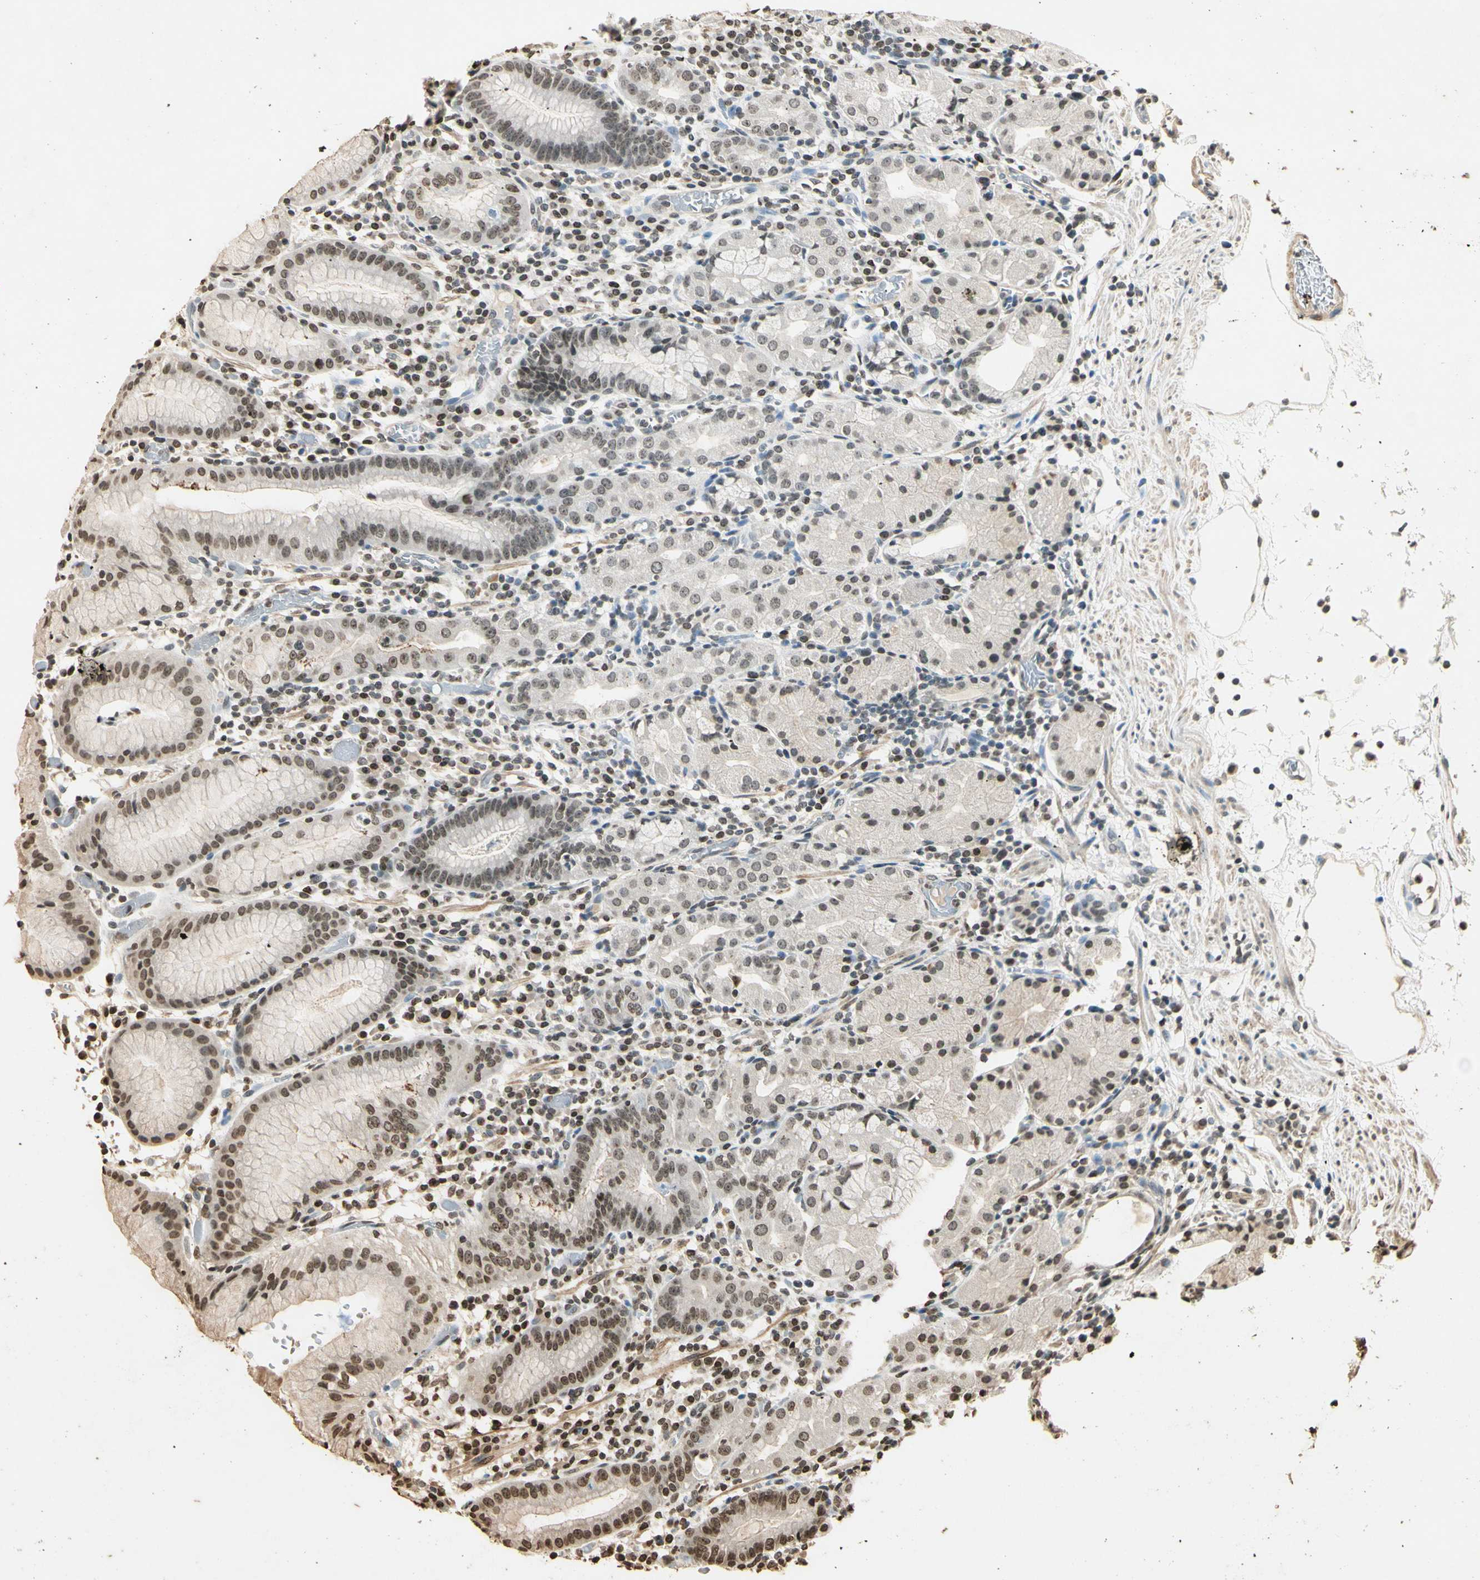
{"staining": {"intensity": "weak", "quantity": "25%-75%", "location": "nuclear"}, "tissue": "stomach", "cell_type": "Glandular cells", "image_type": "normal", "snomed": [{"axis": "morphology", "description": "Normal tissue, NOS"}, {"axis": "topography", "description": "Stomach"}, {"axis": "topography", "description": "Stomach, lower"}], "caption": "DAB immunohistochemical staining of unremarkable human stomach shows weak nuclear protein staining in approximately 25%-75% of glandular cells.", "gene": "TOP1", "patient": {"sex": "female", "age": 75}}